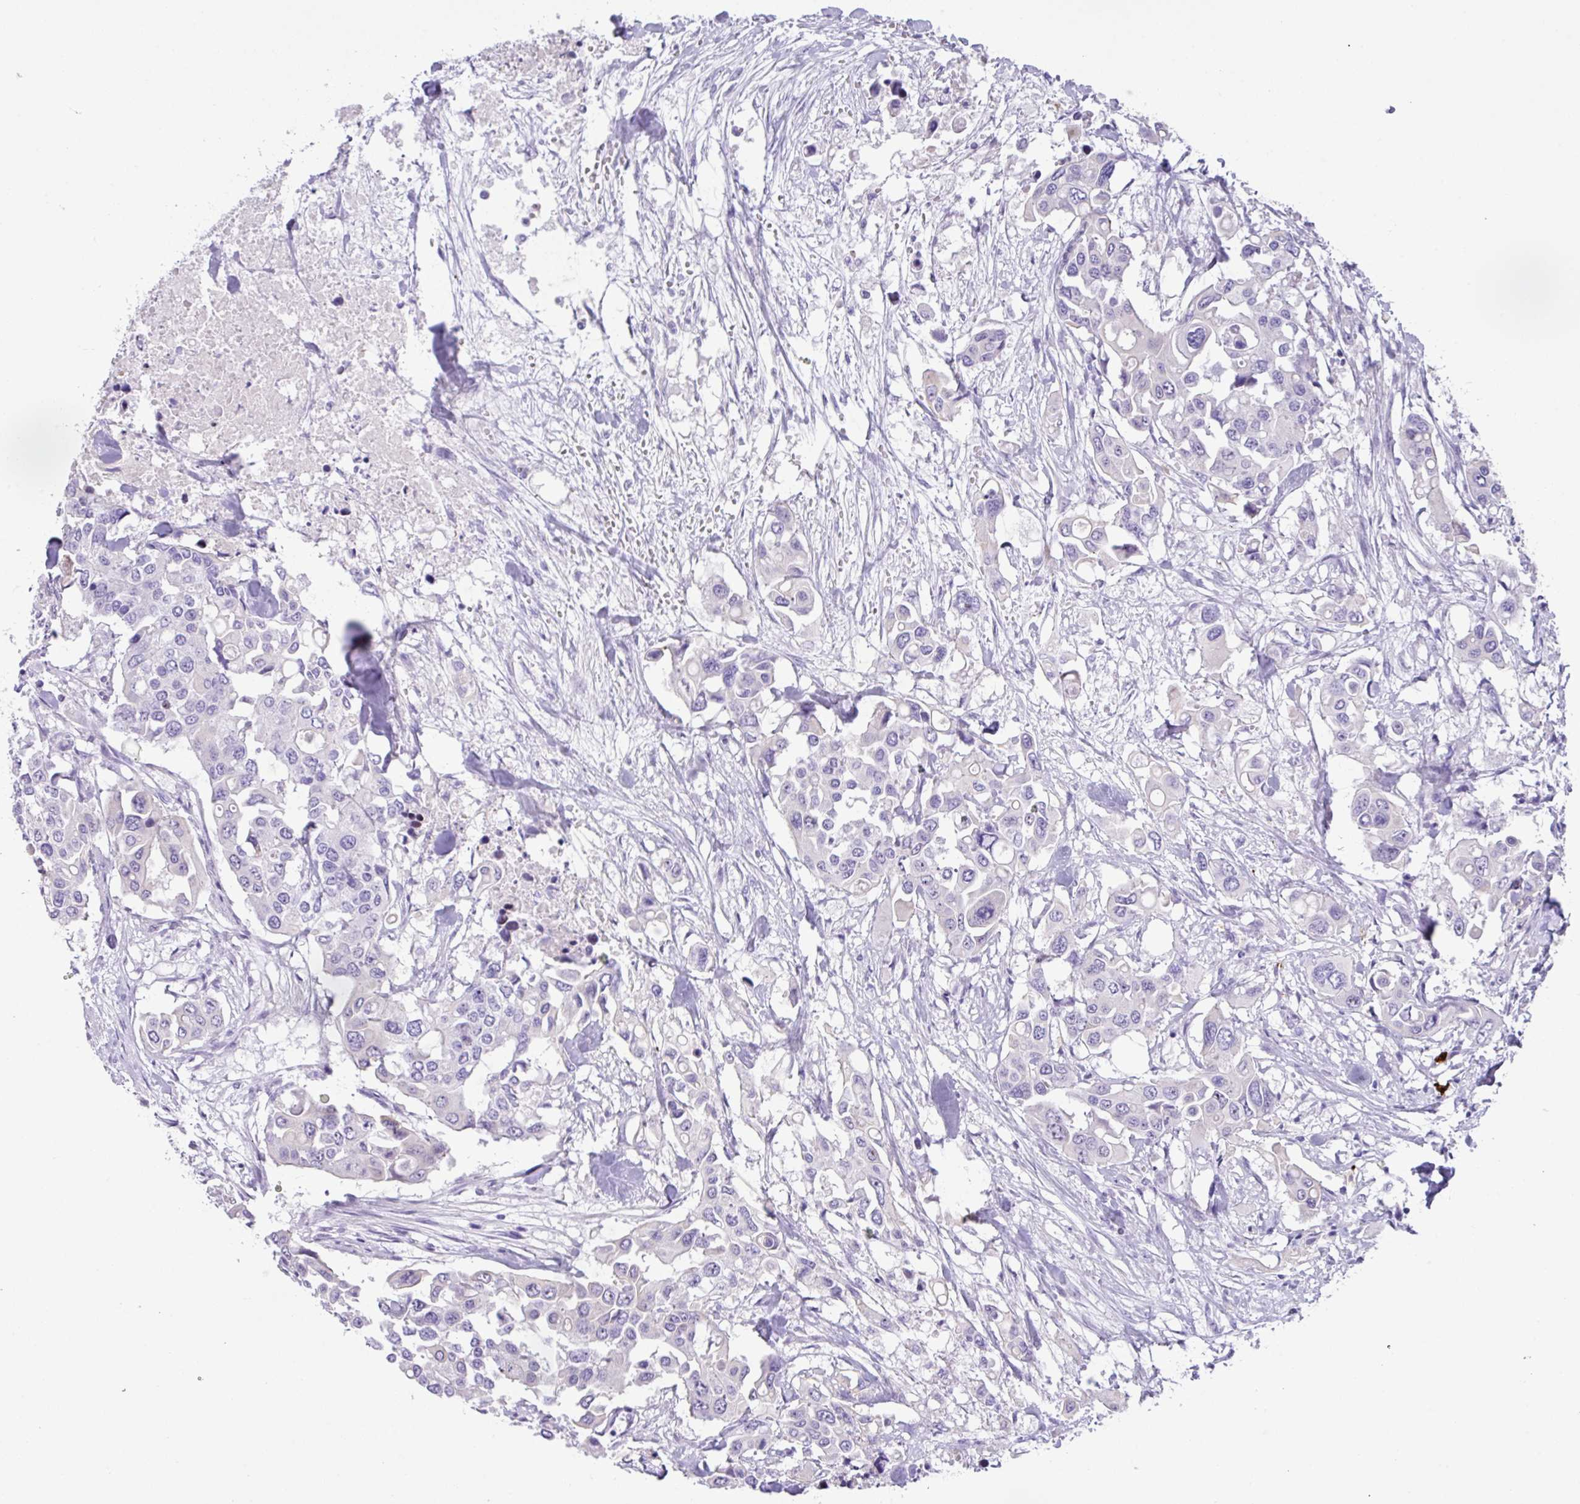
{"staining": {"intensity": "negative", "quantity": "none", "location": "none"}, "tissue": "colorectal cancer", "cell_type": "Tumor cells", "image_type": "cancer", "snomed": [{"axis": "morphology", "description": "Adenocarcinoma, NOS"}, {"axis": "topography", "description": "Colon"}], "caption": "Immunohistochemistry histopathology image of colorectal cancer stained for a protein (brown), which demonstrates no expression in tumor cells.", "gene": "MRM2", "patient": {"sex": "male", "age": 77}}